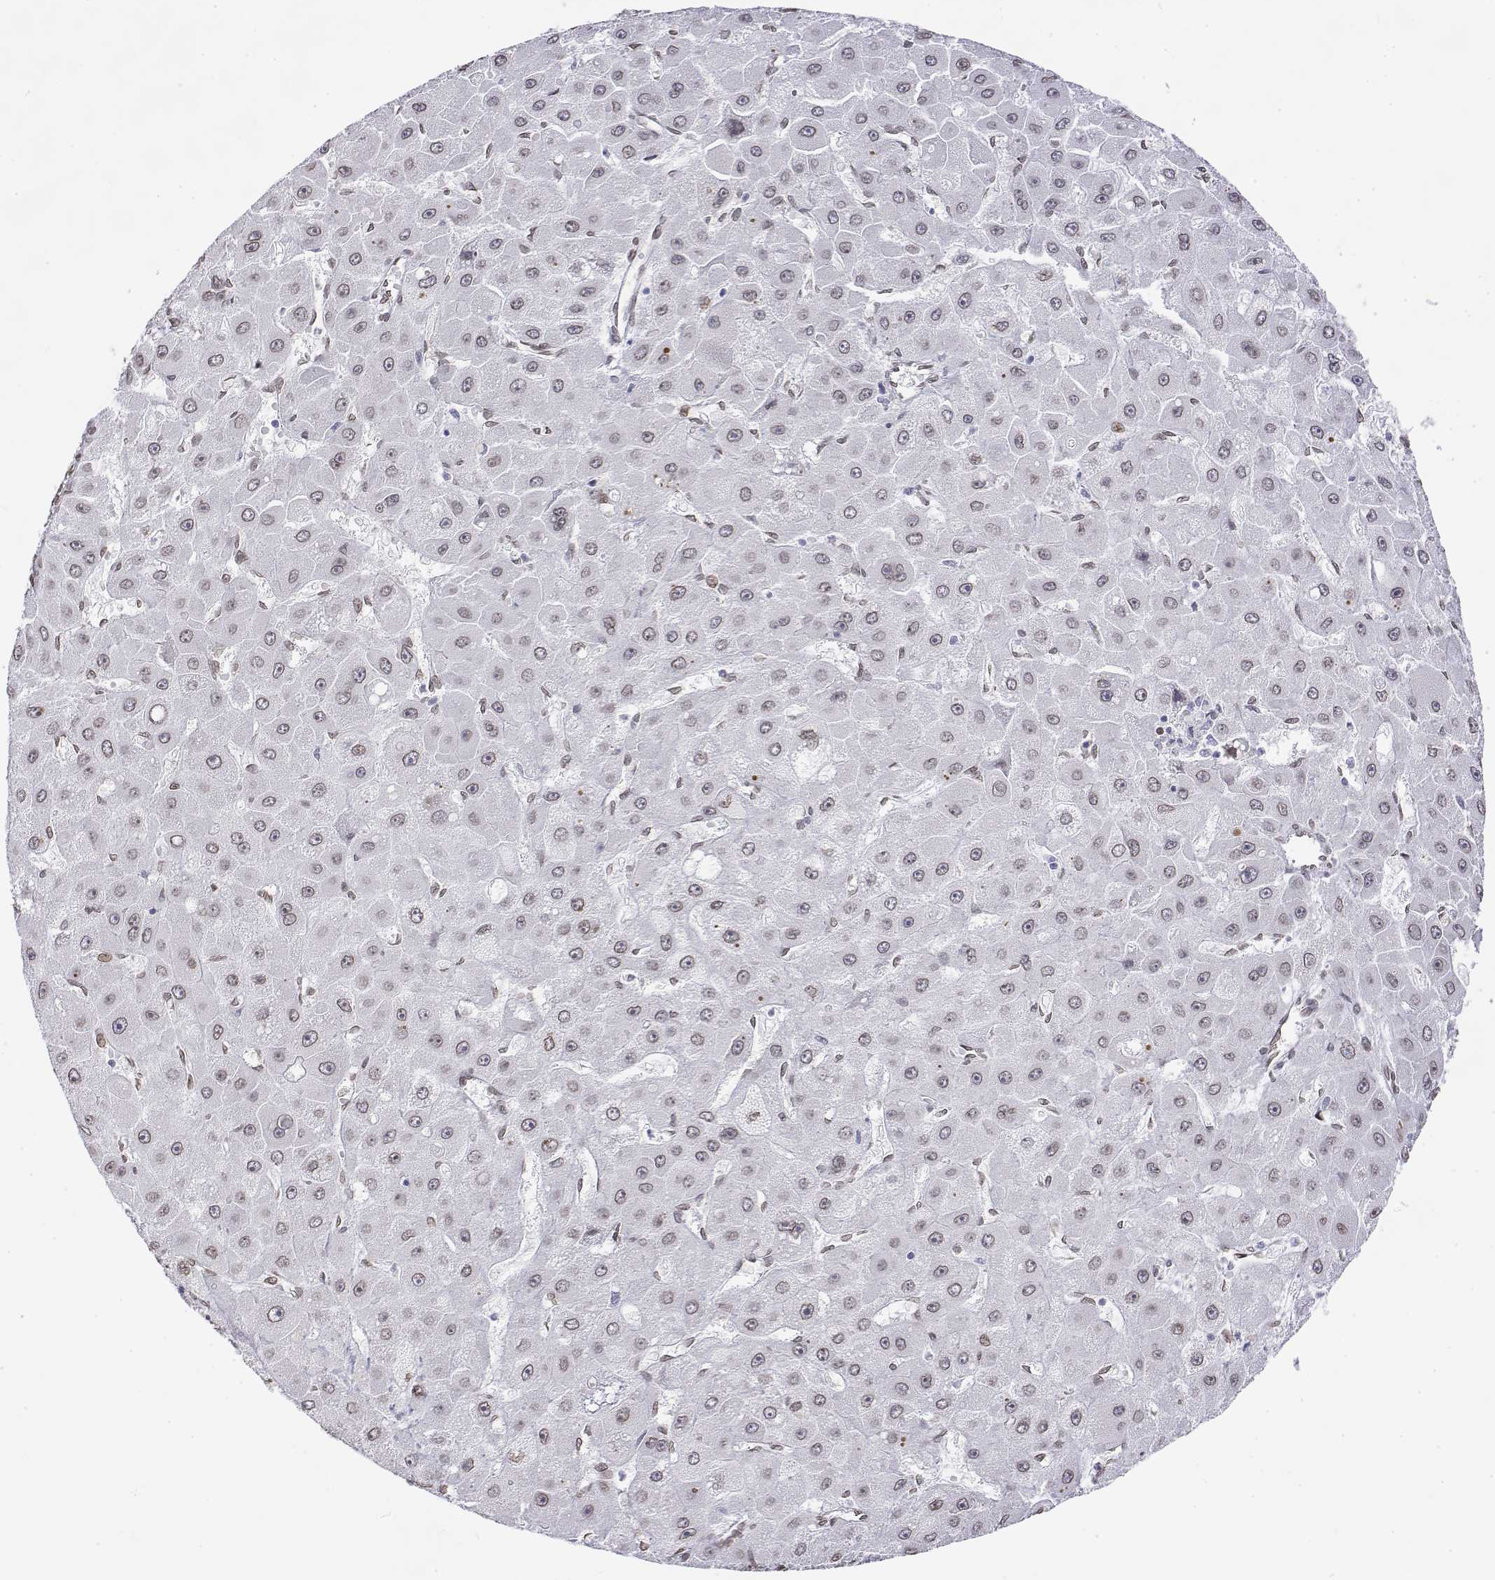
{"staining": {"intensity": "weak", "quantity": "25%-75%", "location": "cytoplasmic/membranous,nuclear"}, "tissue": "liver cancer", "cell_type": "Tumor cells", "image_type": "cancer", "snomed": [{"axis": "morphology", "description": "Carcinoma, Hepatocellular, NOS"}, {"axis": "topography", "description": "Liver"}], "caption": "Immunohistochemical staining of liver cancer (hepatocellular carcinoma) displays weak cytoplasmic/membranous and nuclear protein expression in approximately 25%-75% of tumor cells.", "gene": "ZNF532", "patient": {"sex": "female", "age": 25}}